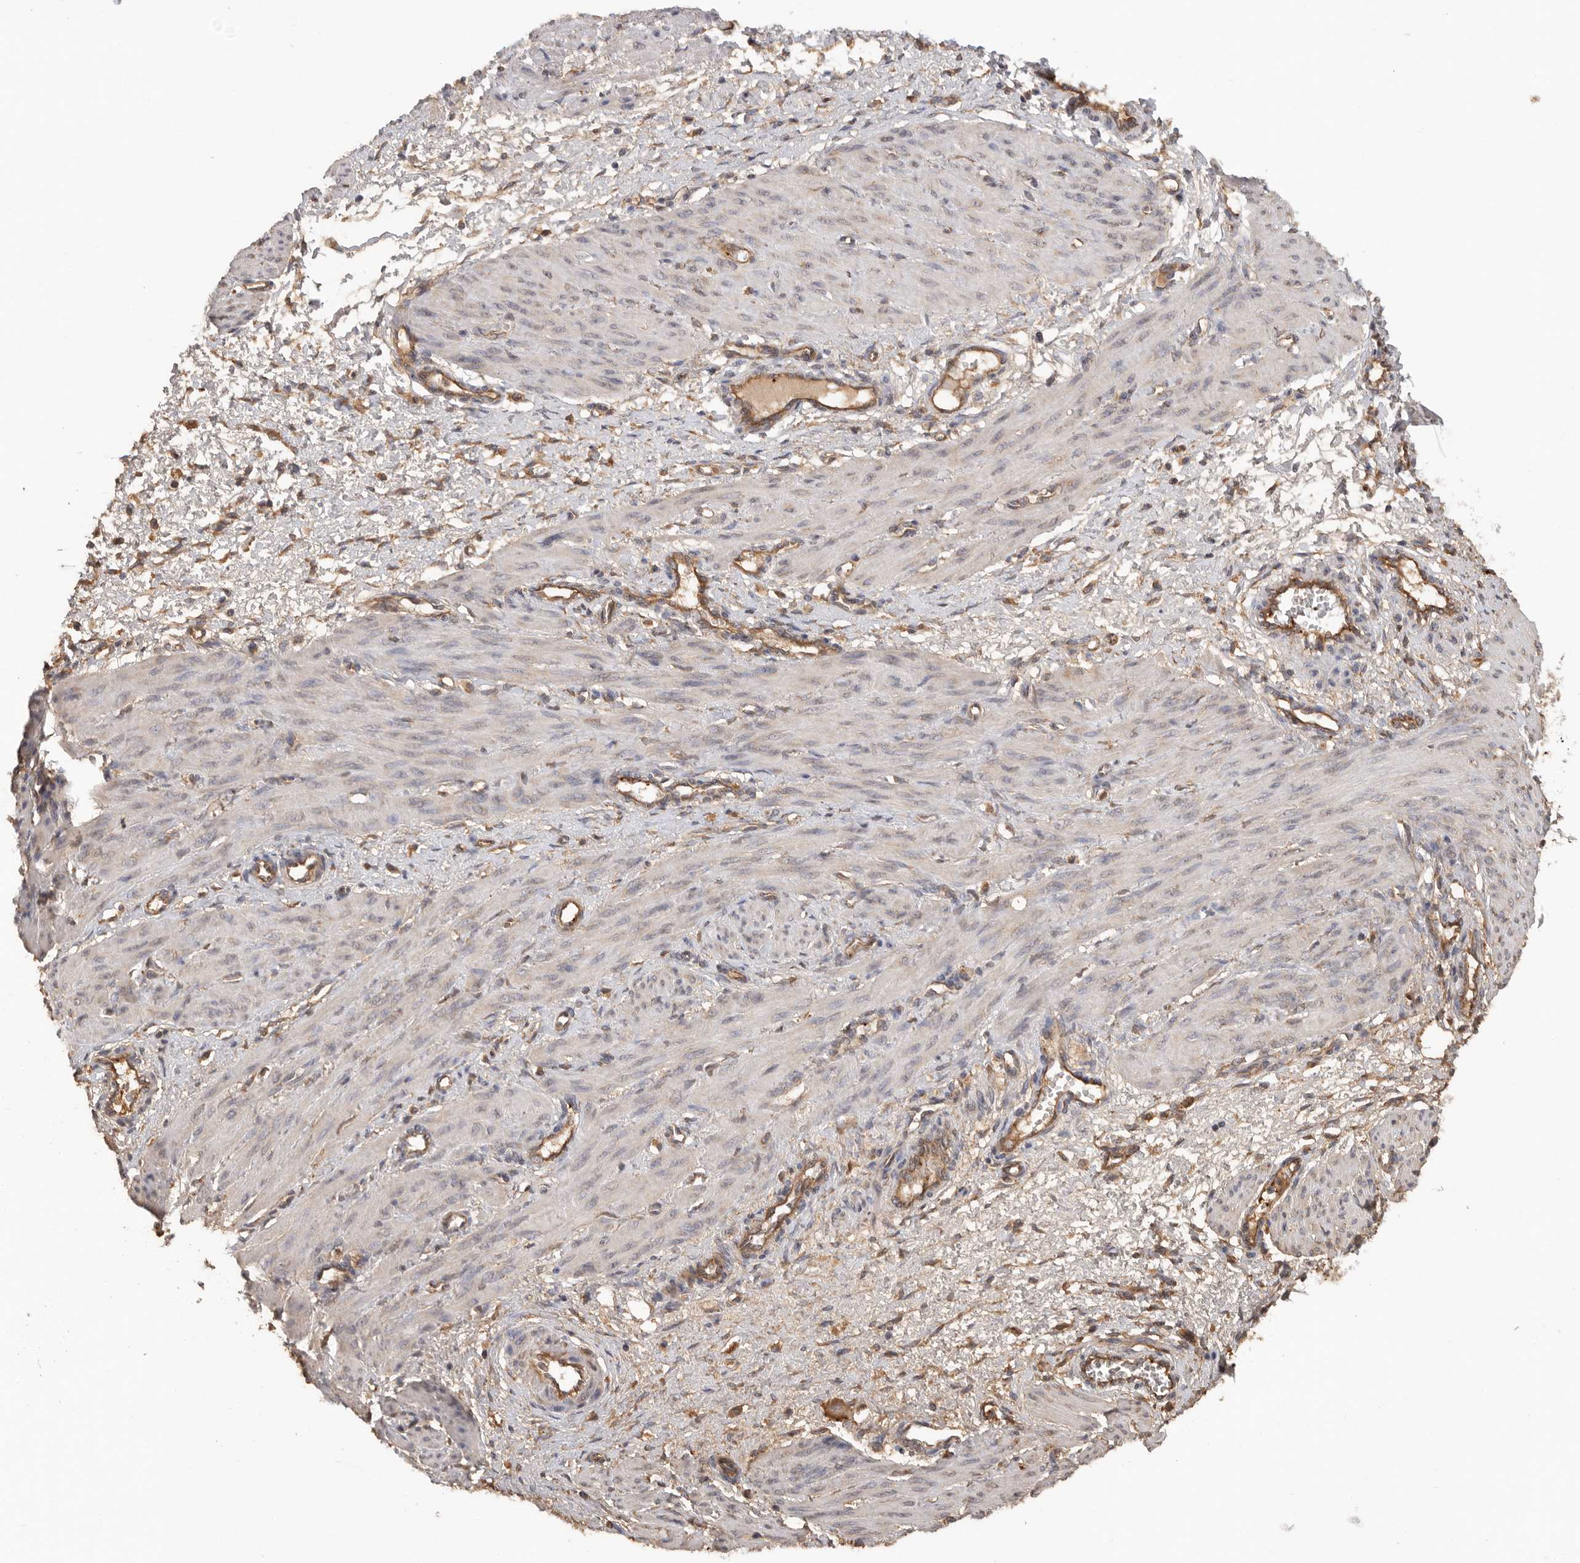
{"staining": {"intensity": "negative", "quantity": "none", "location": "none"}, "tissue": "smooth muscle", "cell_type": "Smooth muscle cells", "image_type": "normal", "snomed": [{"axis": "morphology", "description": "Normal tissue, NOS"}, {"axis": "topography", "description": "Endometrium"}], "caption": "Immunohistochemistry (IHC) photomicrograph of unremarkable smooth muscle: human smooth muscle stained with DAB demonstrates no significant protein positivity in smooth muscle cells. (Brightfield microscopy of DAB (3,3'-diaminobenzidine) immunohistochemistry at high magnification).", "gene": "CDC42BPB", "patient": {"sex": "female", "age": 33}}